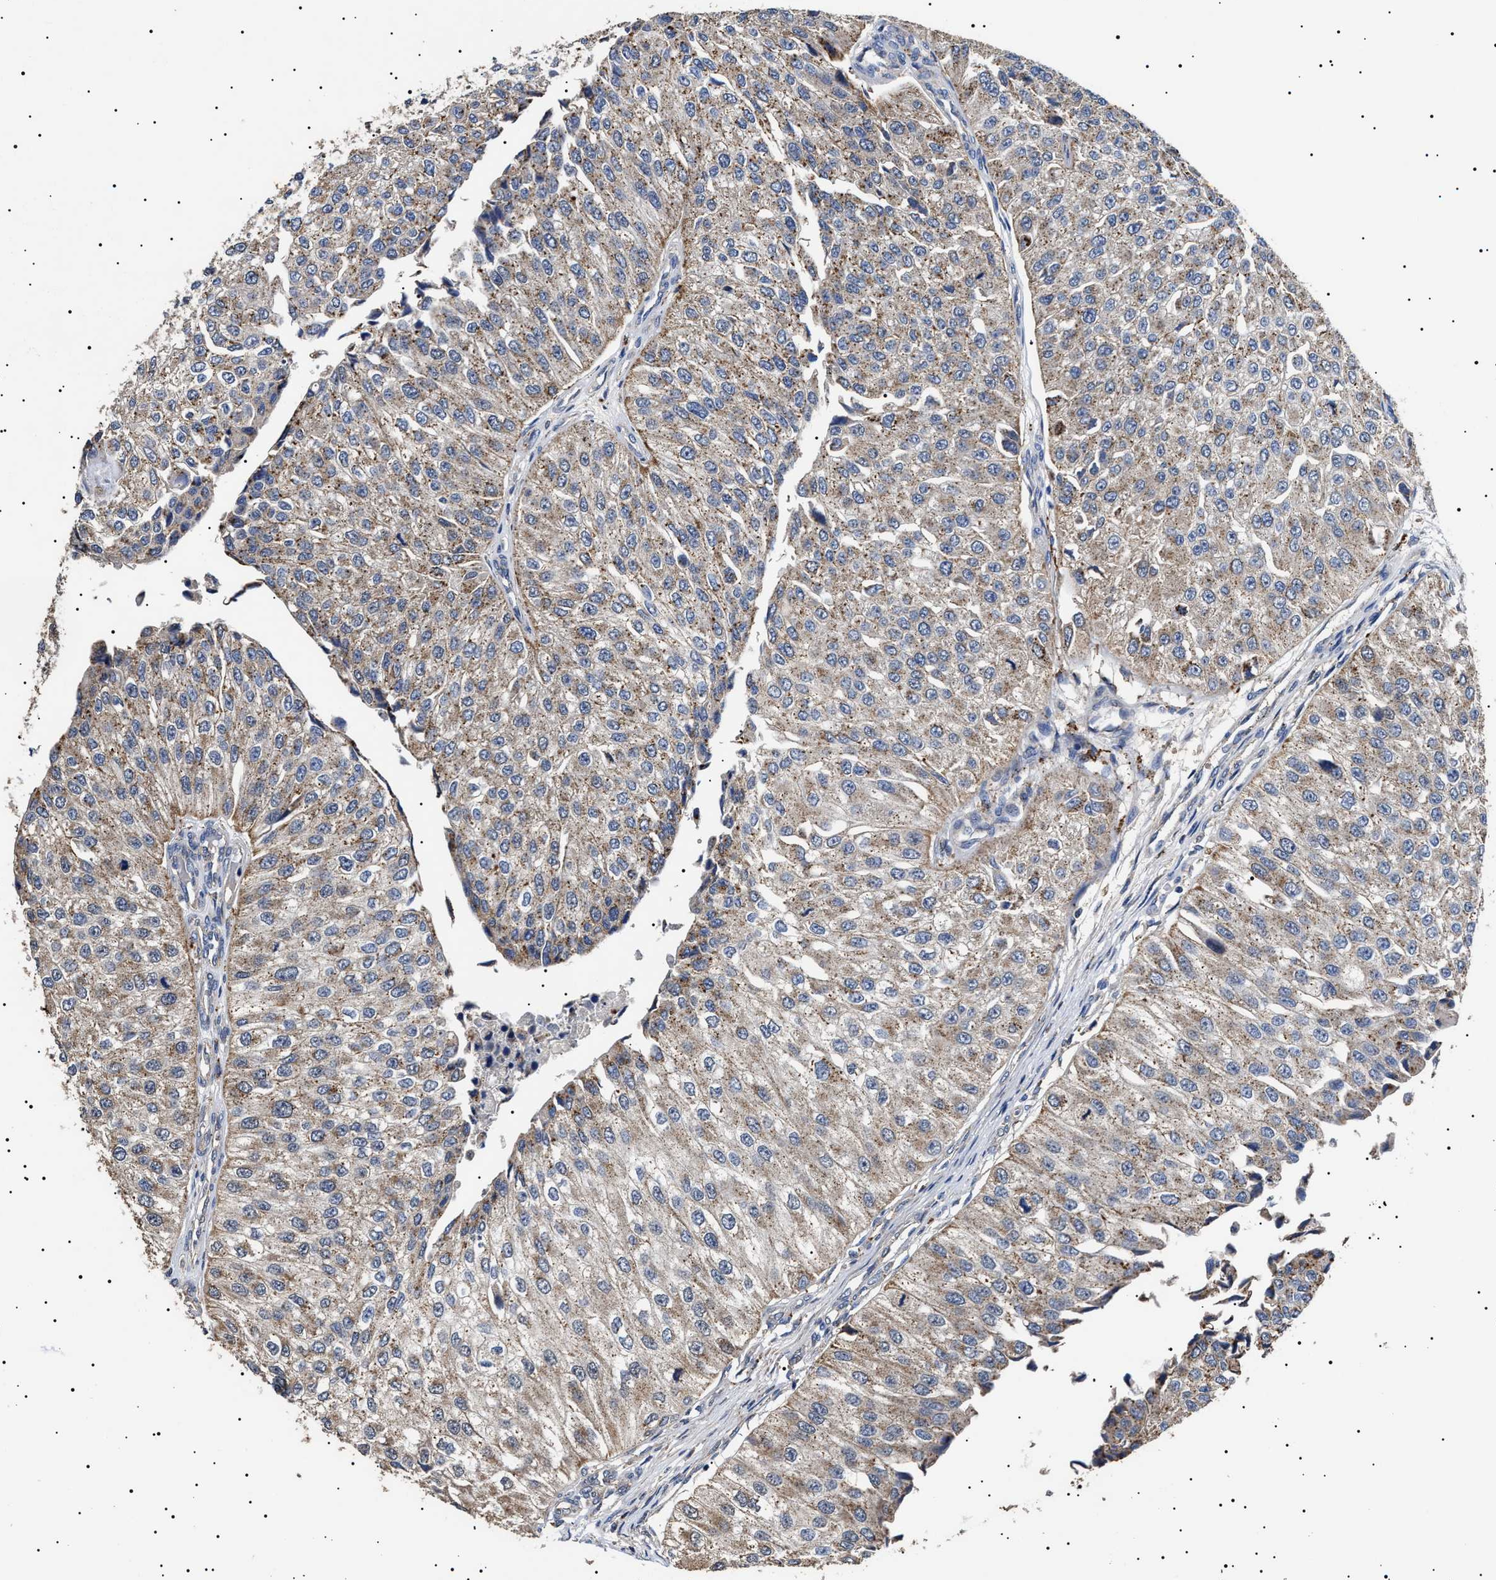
{"staining": {"intensity": "weak", "quantity": ">75%", "location": "cytoplasmic/membranous"}, "tissue": "urothelial cancer", "cell_type": "Tumor cells", "image_type": "cancer", "snomed": [{"axis": "morphology", "description": "Urothelial carcinoma, High grade"}, {"axis": "topography", "description": "Kidney"}, {"axis": "topography", "description": "Urinary bladder"}], "caption": "IHC (DAB) staining of human urothelial carcinoma (high-grade) shows weak cytoplasmic/membranous protein expression in approximately >75% of tumor cells.", "gene": "RAB34", "patient": {"sex": "male", "age": 77}}